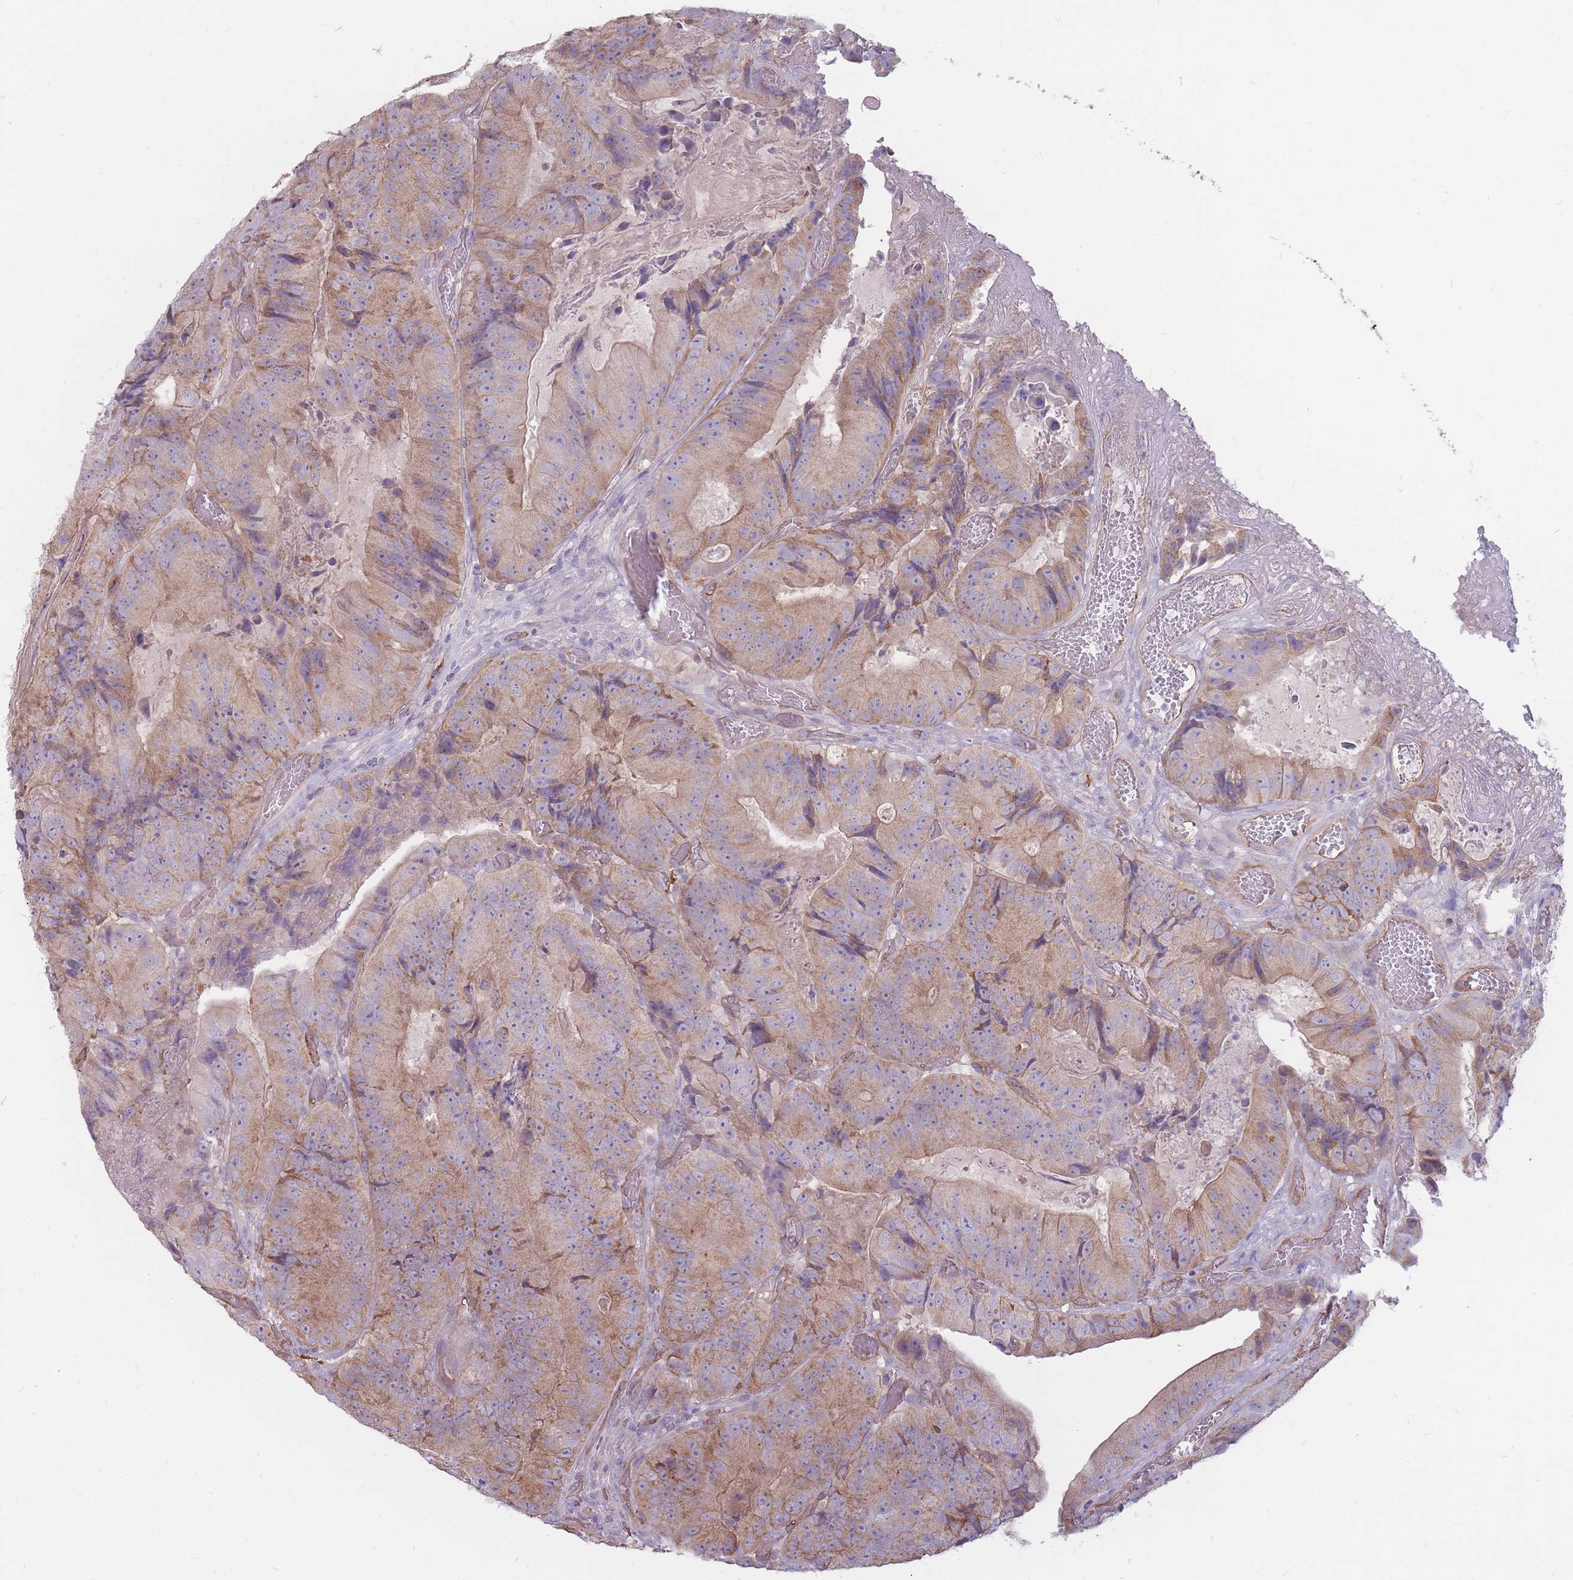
{"staining": {"intensity": "weak", "quantity": "25%-75%", "location": "cytoplasmic/membranous"}, "tissue": "colorectal cancer", "cell_type": "Tumor cells", "image_type": "cancer", "snomed": [{"axis": "morphology", "description": "Adenocarcinoma, NOS"}, {"axis": "topography", "description": "Colon"}], "caption": "The histopathology image displays immunohistochemical staining of colorectal adenocarcinoma. There is weak cytoplasmic/membranous positivity is appreciated in approximately 25%-75% of tumor cells.", "gene": "GNA11", "patient": {"sex": "female", "age": 86}}